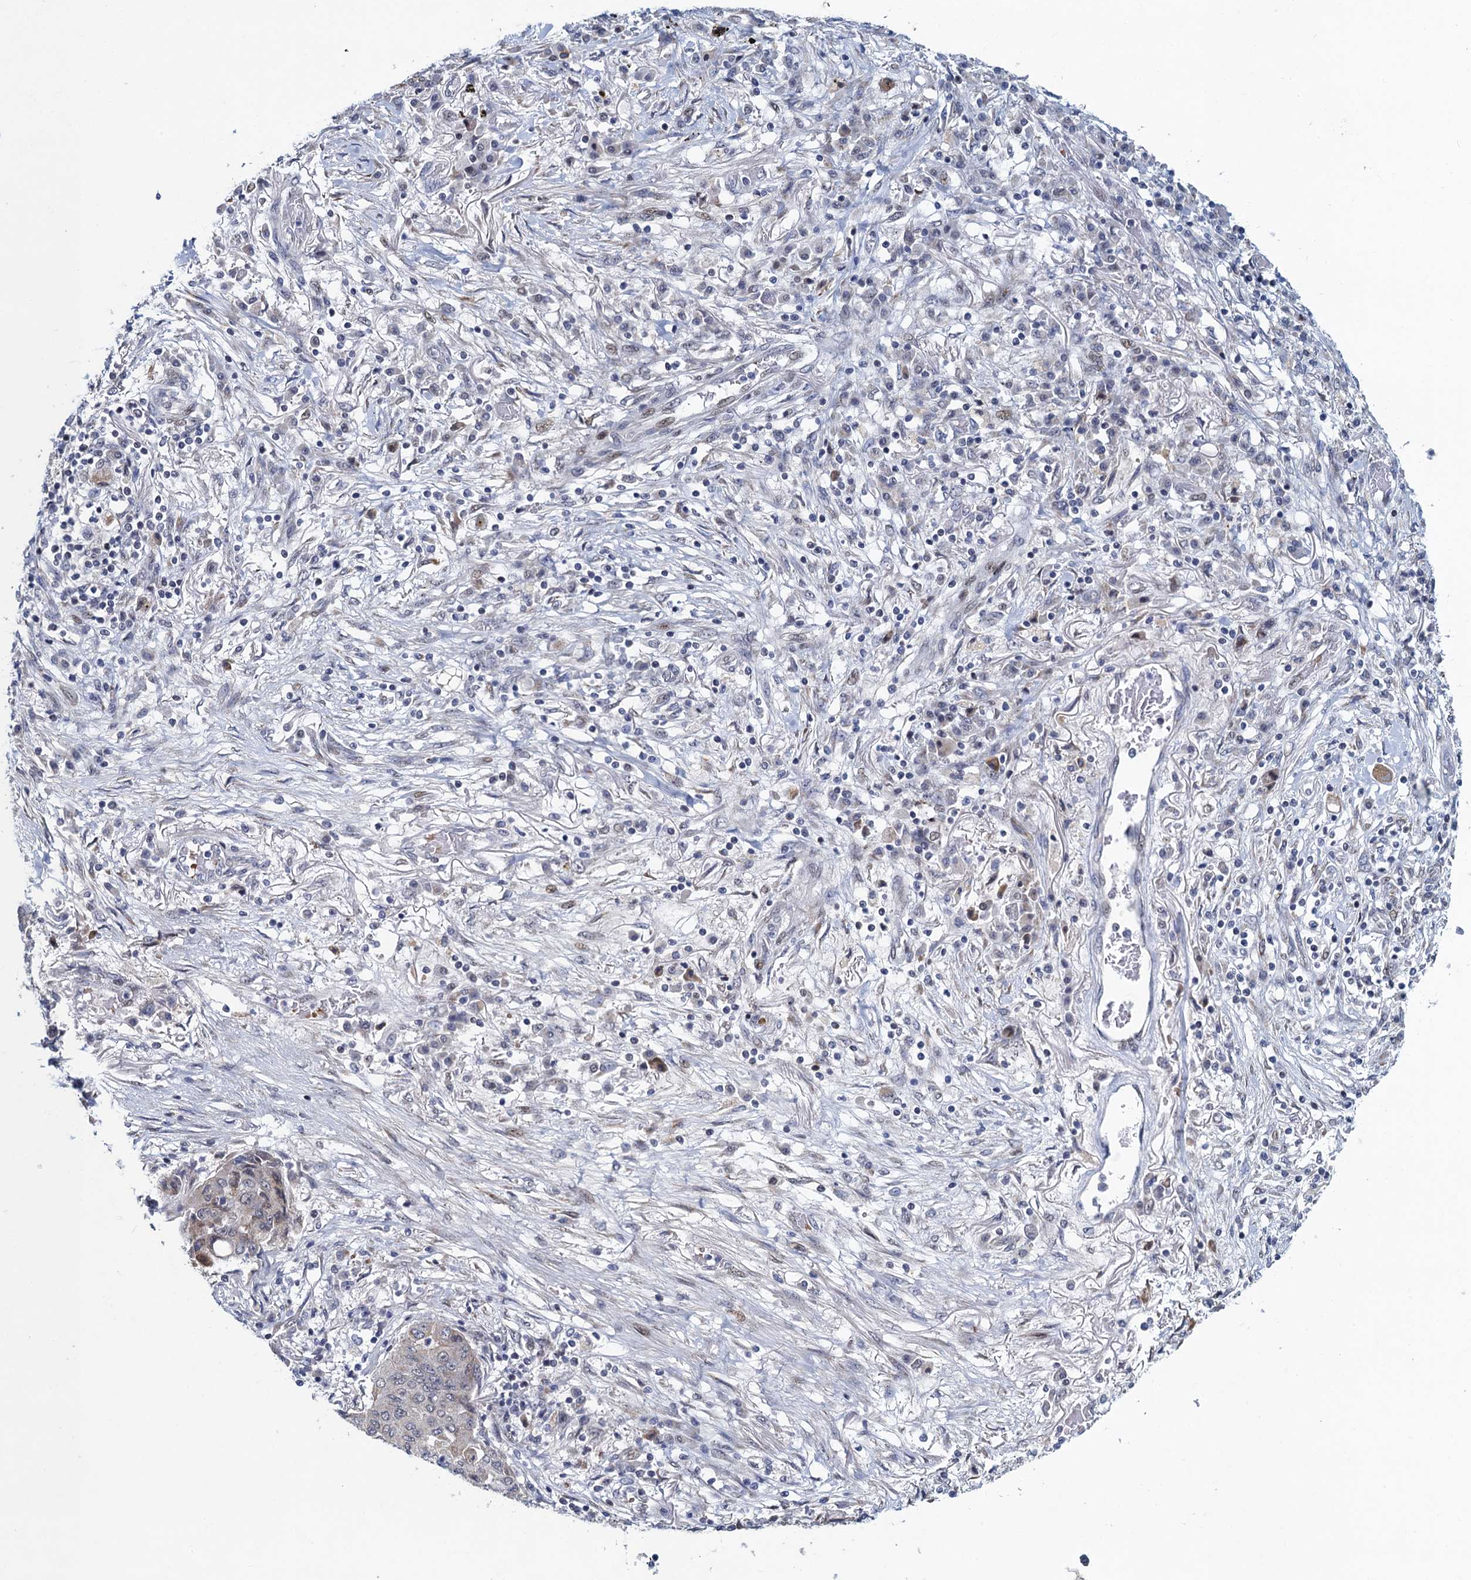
{"staining": {"intensity": "weak", "quantity": "<25%", "location": "cytoplasmic/membranous,nuclear"}, "tissue": "lung cancer", "cell_type": "Tumor cells", "image_type": "cancer", "snomed": [{"axis": "morphology", "description": "Squamous cell carcinoma, NOS"}, {"axis": "topography", "description": "Lung"}], "caption": "Tumor cells show no significant expression in lung cancer.", "gene": "ATOSA", "patient": {"sex": "male", "age": 74}}